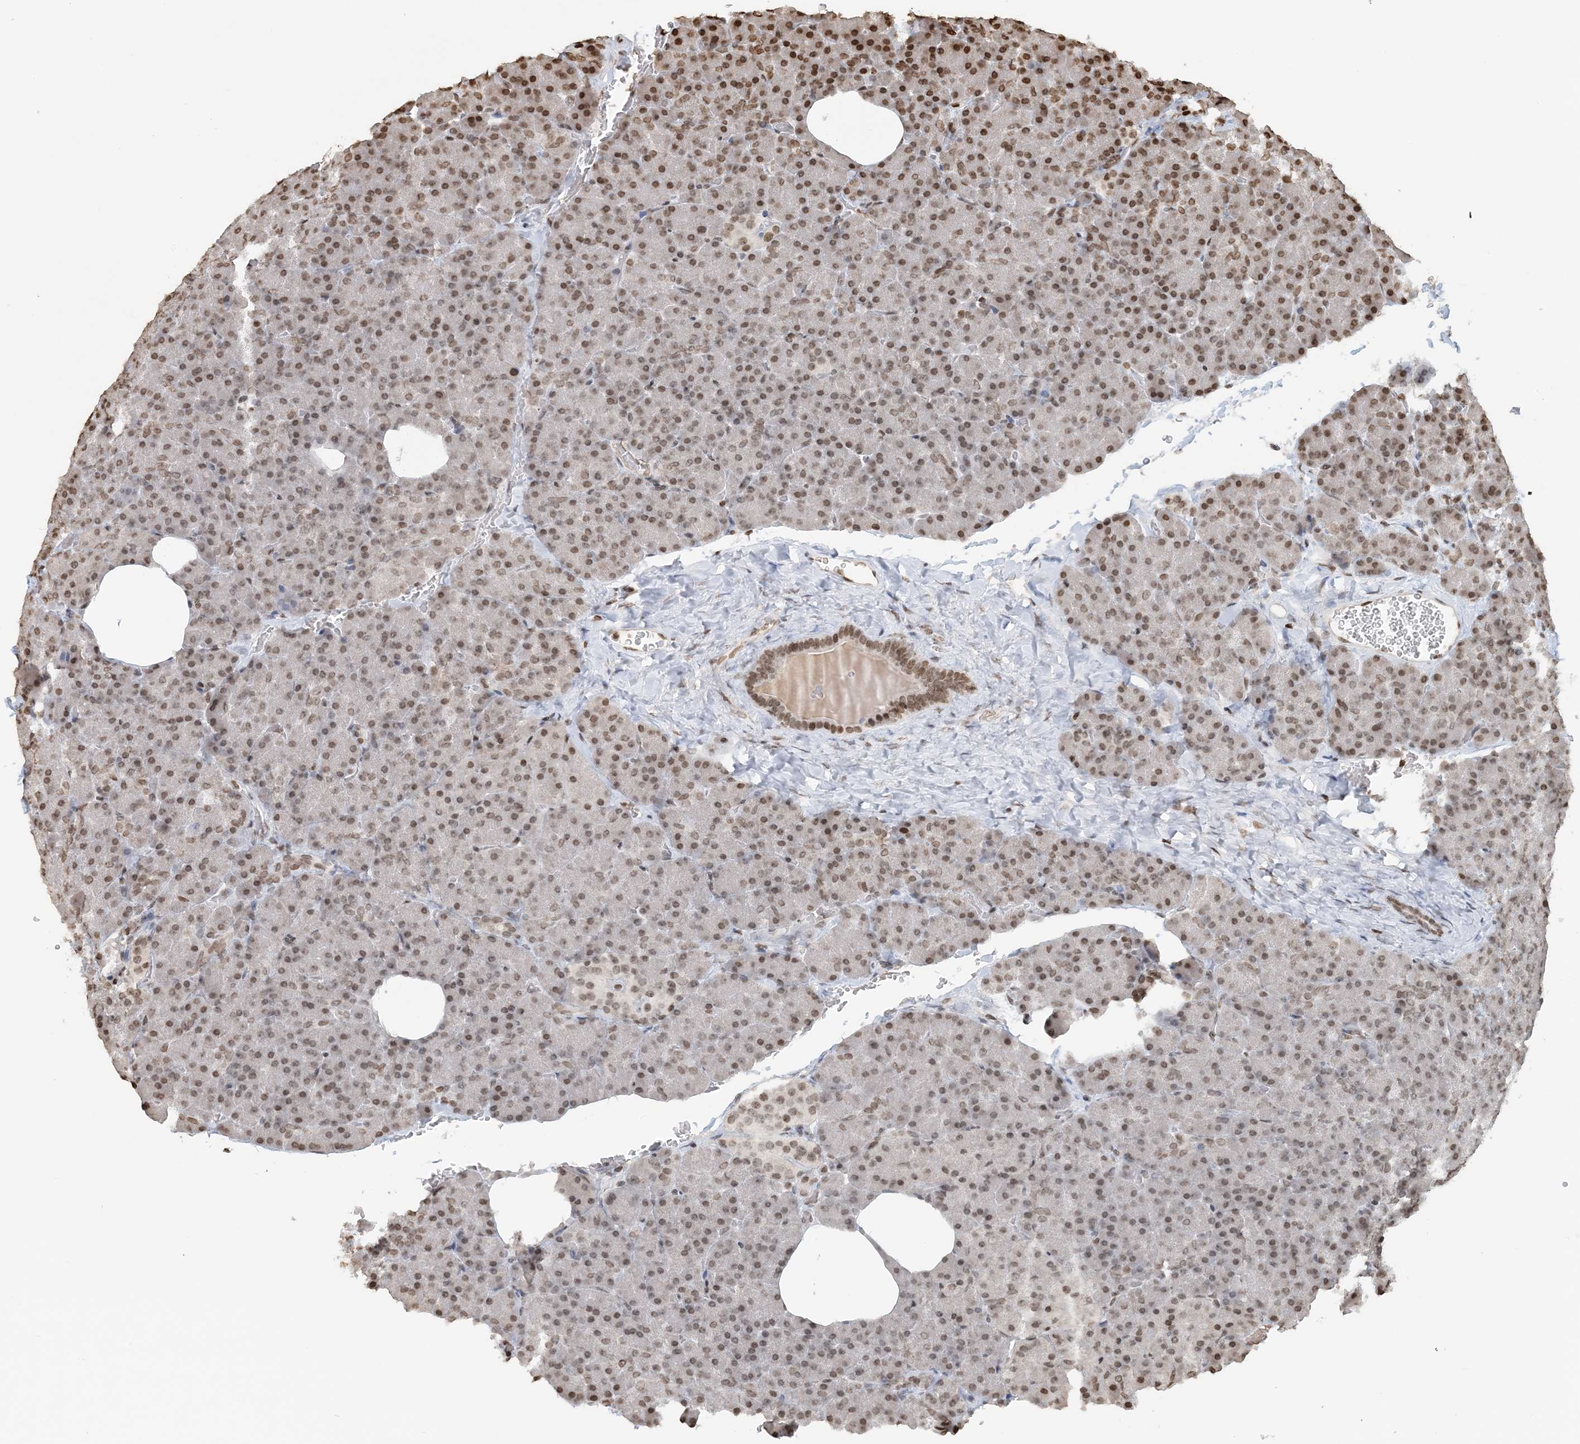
{"staining": {"intensity": "moderate", "quantity": ">75%", "location": "nuclear"}, "tissue": "pancreas", "cell_type": "Exocrine glandular cells", "image_type": "normal", "snomed": [{"axis": "morphology", "description": "Normal tissue, NOS"}, {"axis": "morphology", "description": "Carcinoid, malignant, NOS"}, {"axis": "topography", "description": "Pancreas"}], "caption": "Protein staining demonstrates moderate nuclear positivity in approximately >75% of exocrine glandular cells in normal pancreas. (DAB IHC with brightfield microscopy, high magnification).", "gene": "H3", "patient": {"sex": "female", "age": 35}}